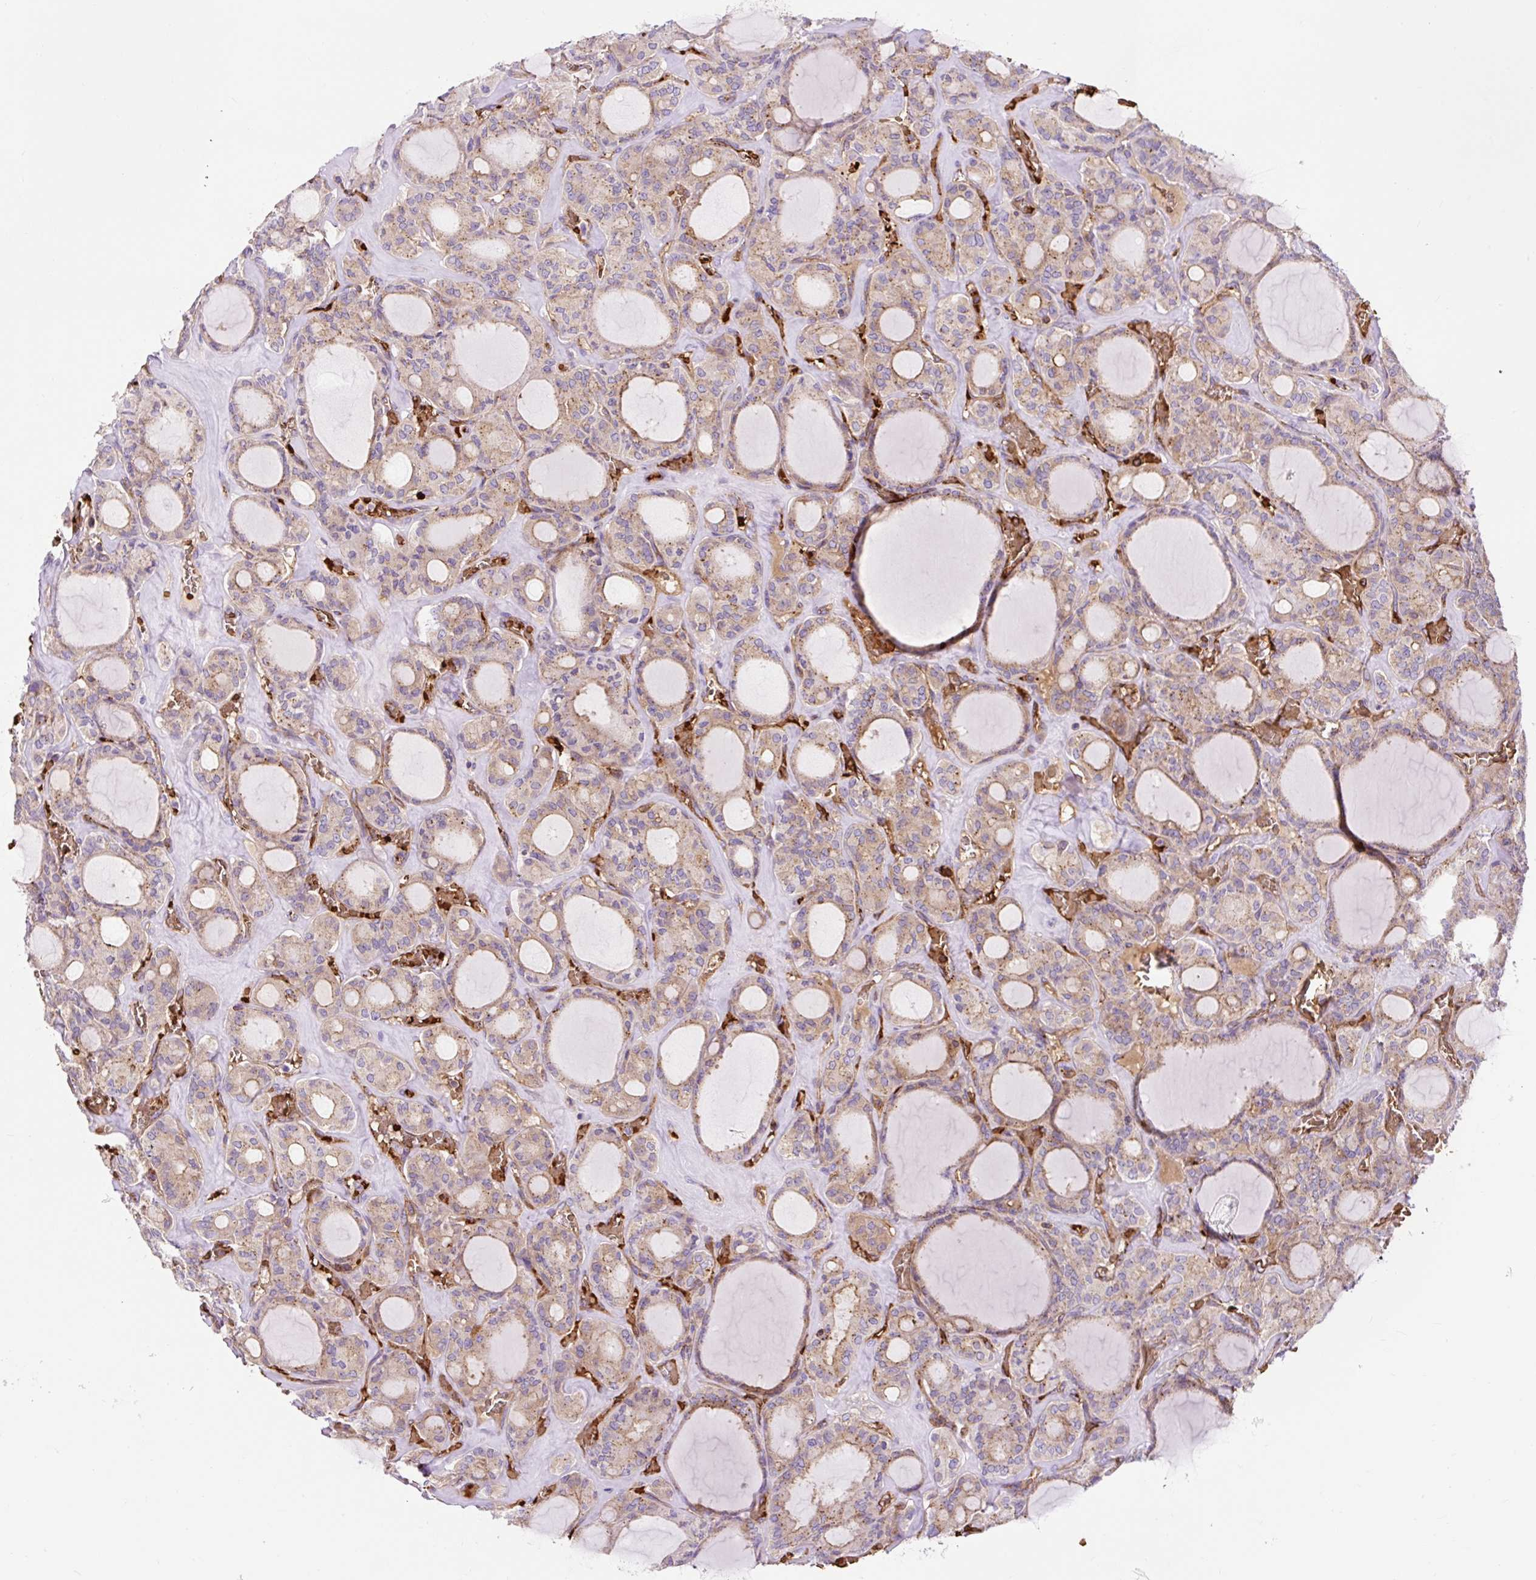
{"staining": {"intensity": "moderate", "quantity": "<25%", "location": "cytoplasmic/membranous"}, "tissue": "thyroid cancer", "cell_type": "Tumor cells", "image_type": "cancer", "snomed": [{"axis": "morphology", "description": "Papillary adenocarcinoma, NOS"}, {"axis": "topography", "description": "Thyroid gland"}], "caption": "Human thyroid cancer (papillary adenocarcinoma) stained for a protein (brown) reveals moderate cytoplasmic/membranous positive positivity in about <25% of tumor cells.", "gene": "HIP1R", "patient": {"sex": "male", "age": 87}}